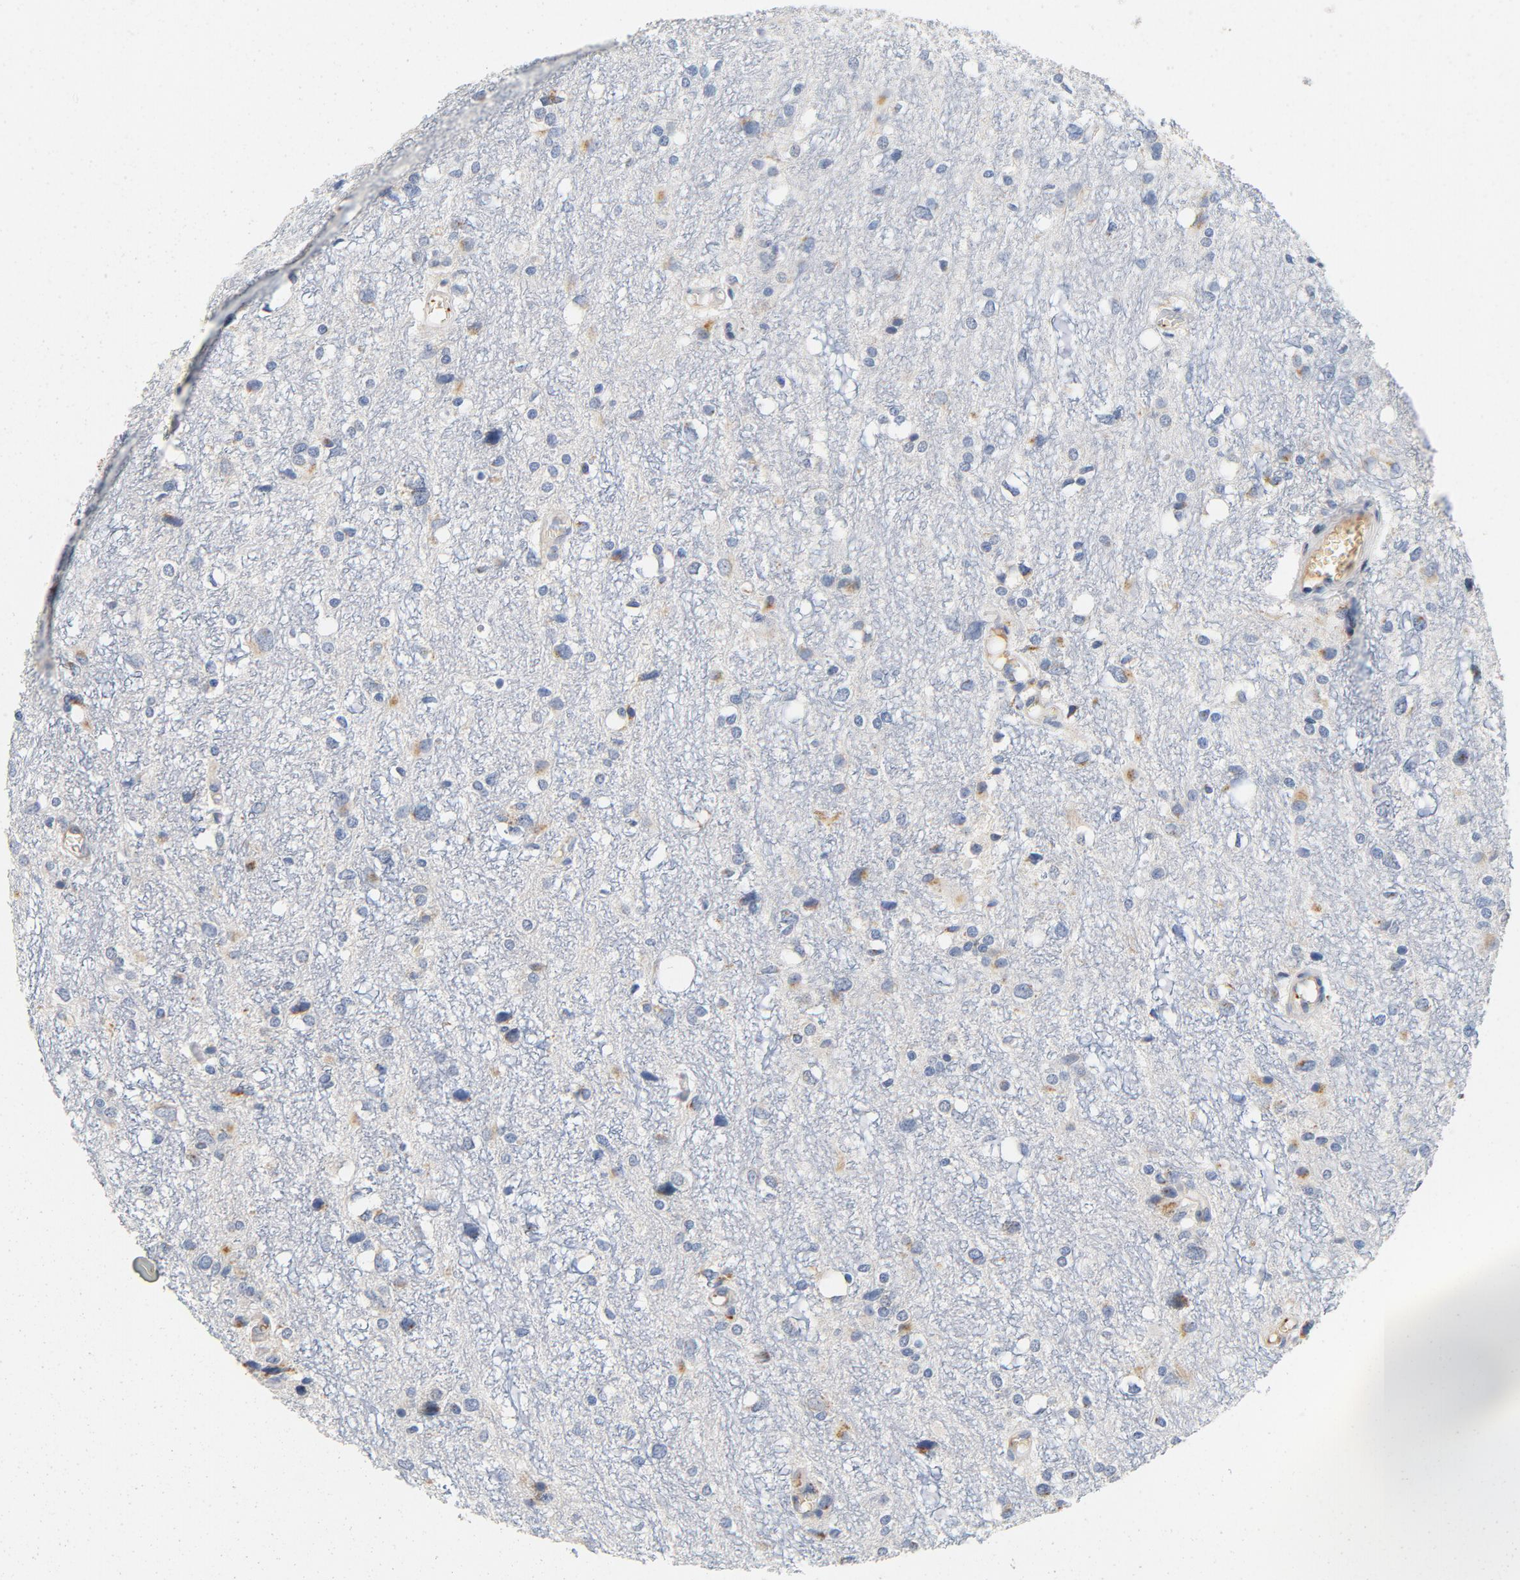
{"staining": {"intensity": "negative", "quantity": "none", "location": "none"}, "tissue": "glioma", "cell_type": "Tumor cells", "image_type": "cancer", "snomed": [{"axis": "morphology", "description": "Glioma, malignant, High grade"}, {"axis": "topography", "description": "Brain"}], "caption": "Immunohistochemistry of human glioma reveals no expression in tumor cells. (DAB immunohistochemistry with hematoxylin counter stain).", "gene": "LMAN2", "patient": {"sex": "female", "age": 59}}